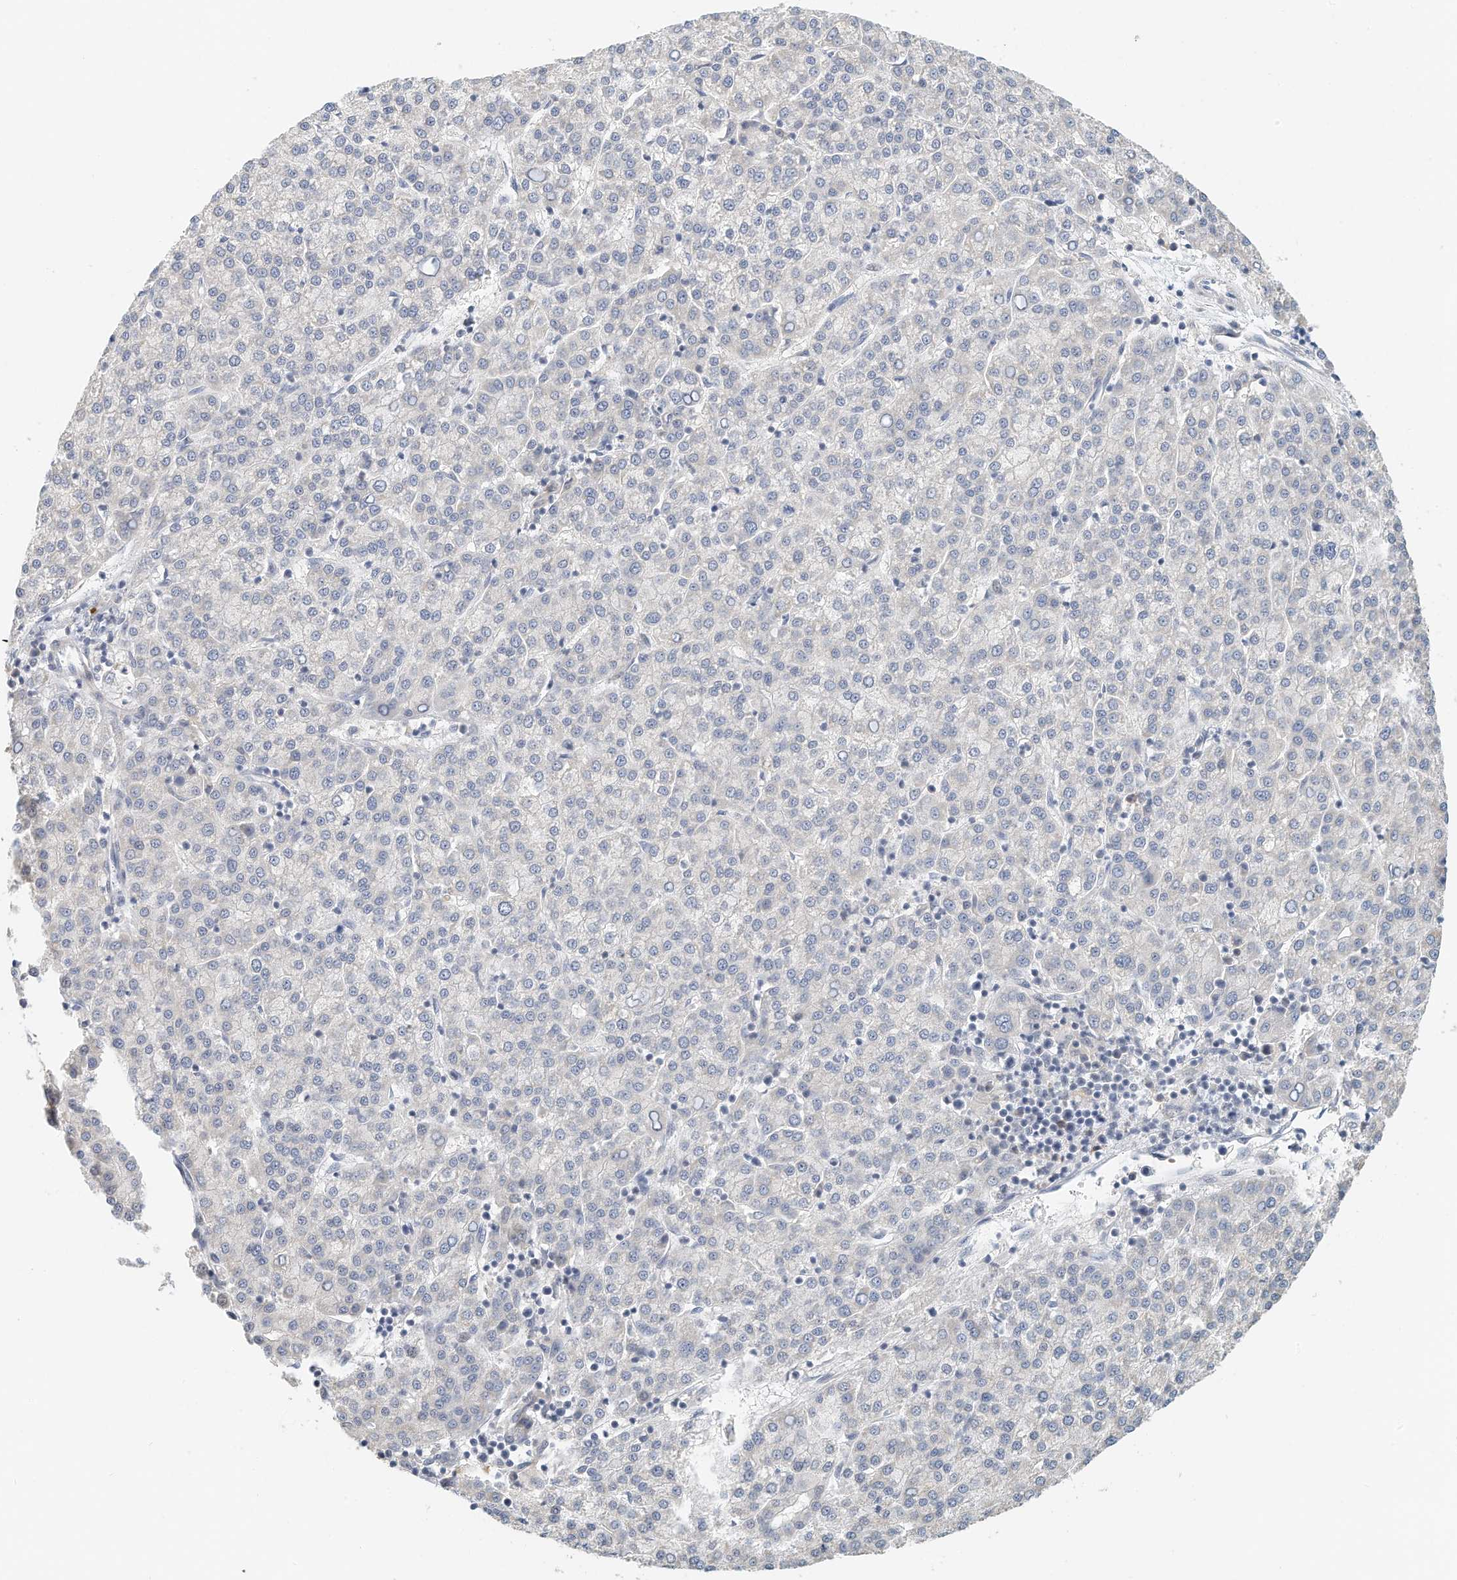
{"staining": {"intensity": "negative", "quantity": "none", "location": "none"}, "tissue": "liver cancer", "cell_type": "Tumor cells", "image_type": "cancer", "snomed": [{"axis": "morphology", "description": "Carcinoma, Hepatocellular, NOS"}, {"axis": "topography", "description": "Liver"}], "caption": "Immunohistochemistry histopathology image of neoplastic tissue: liver cancer (hepatocellular carcinoma) stained with DAB (3,3'-diaminobenzidine) reveals no significant protein staining in tumor cells. Brightfield microscopy of immunohistochemistry (IHC) stained with DAB (brown) and hematoxylin (blue), captured at high magnification.", "gene": "MICAL1", "patient": {"sex": "female", "age": 58}}